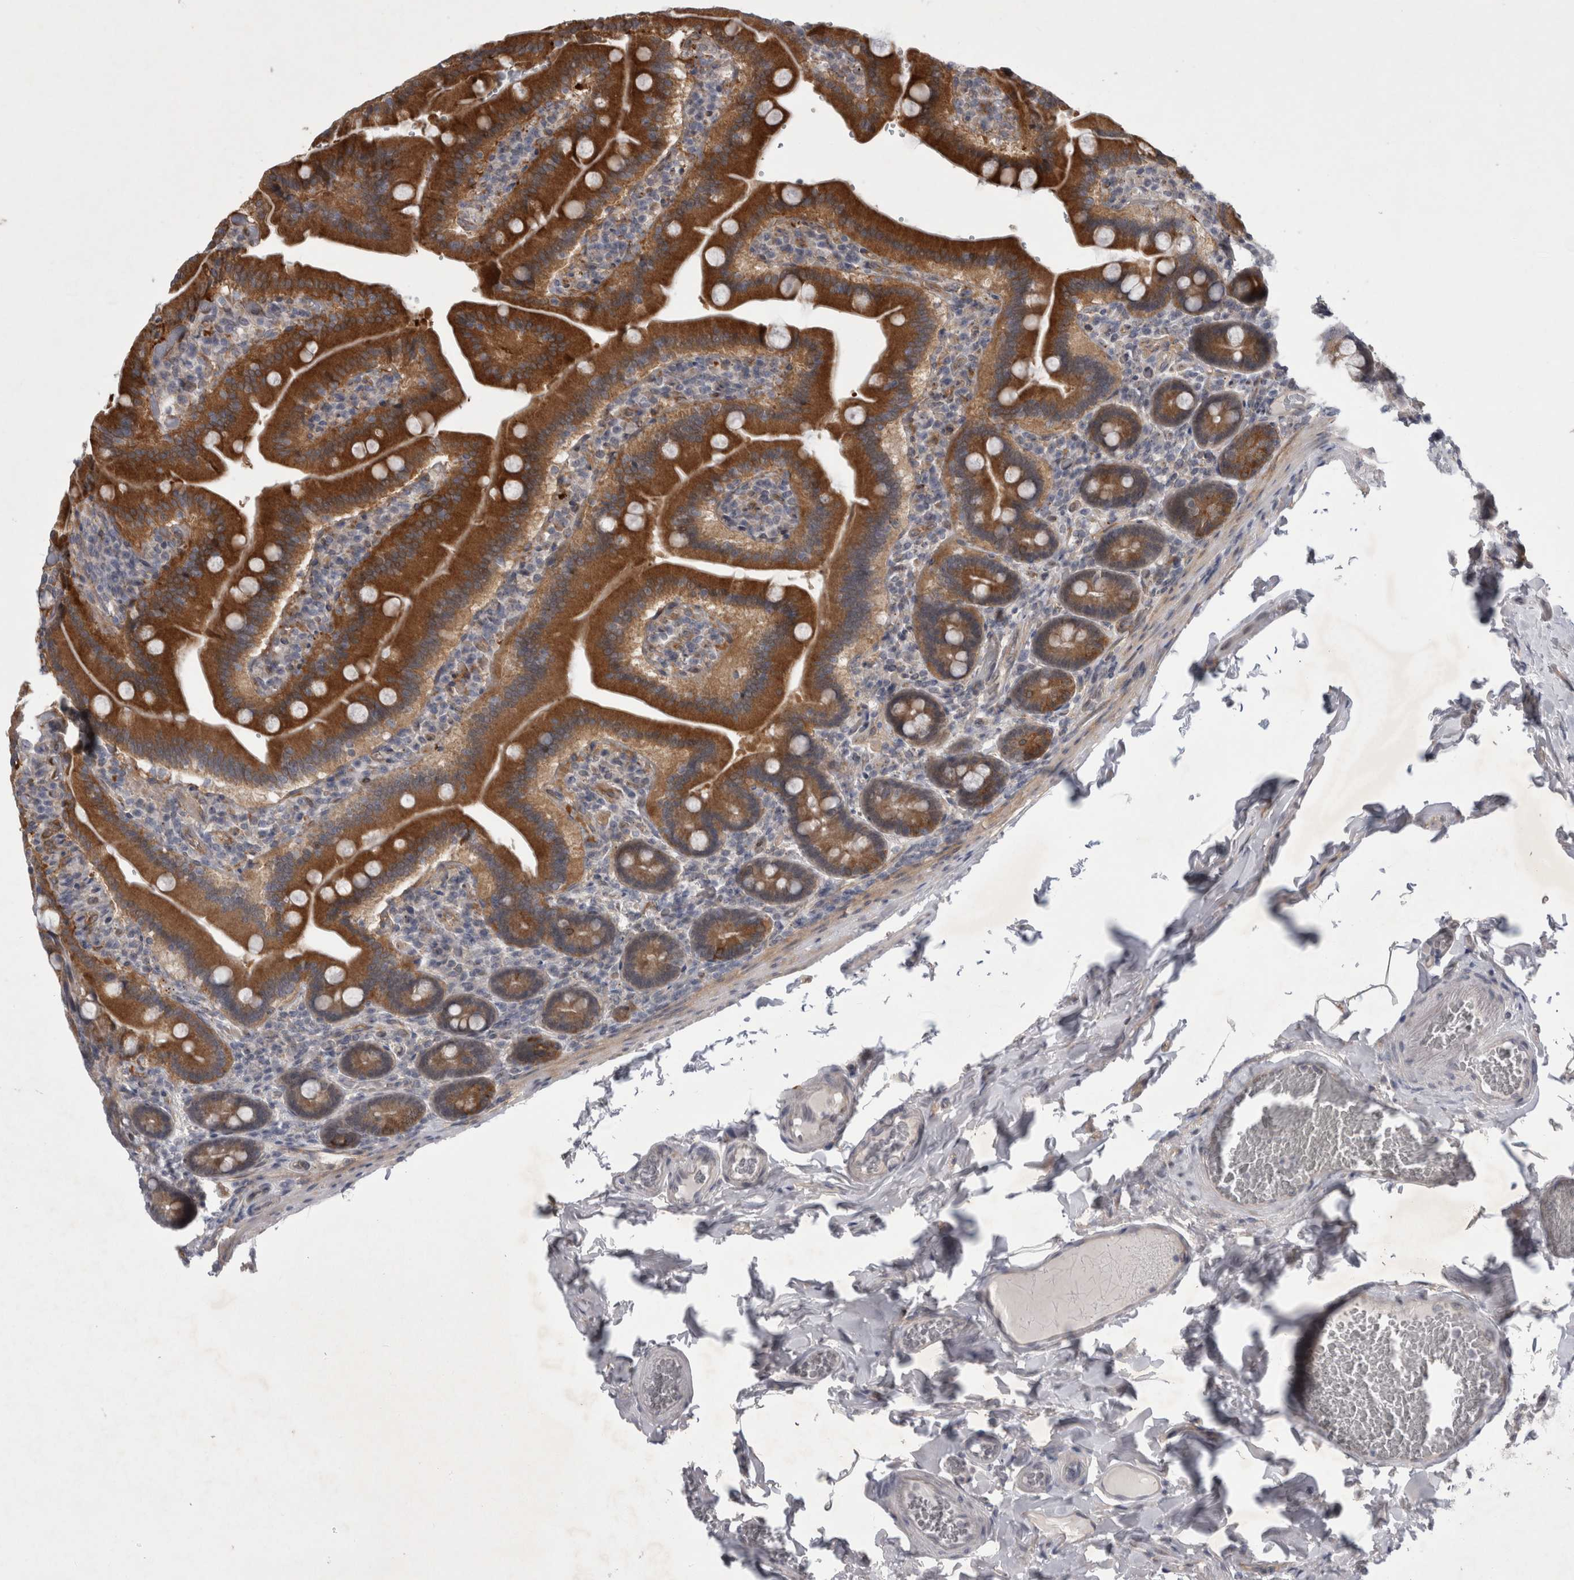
{"staining": {"intensity": "strong", "quantity": ">75%", "location": "cytoplasmic/membranous"}, "tissue": "duodenum", "cell_type": "Glandular cells", "image_type": "normal", "snomed": [{"axis": "morphology", "description": "Normal tissue, NOS"}, {"axis": "topography", "description": "Duodenum"}], "caption": "An immunohistochemistry micrograph of normal tissue is shown. Protein staining in brown highlights strong cytoplasmic/membranous positivity in duodenum within glandular cells. The staining is performed using DAB brown chromogen to label protein expression. The nuclei are counter-stained blue using hematoxylin.", "gene": "PARP11", "patient": {"sex": "female", "age": 62}}